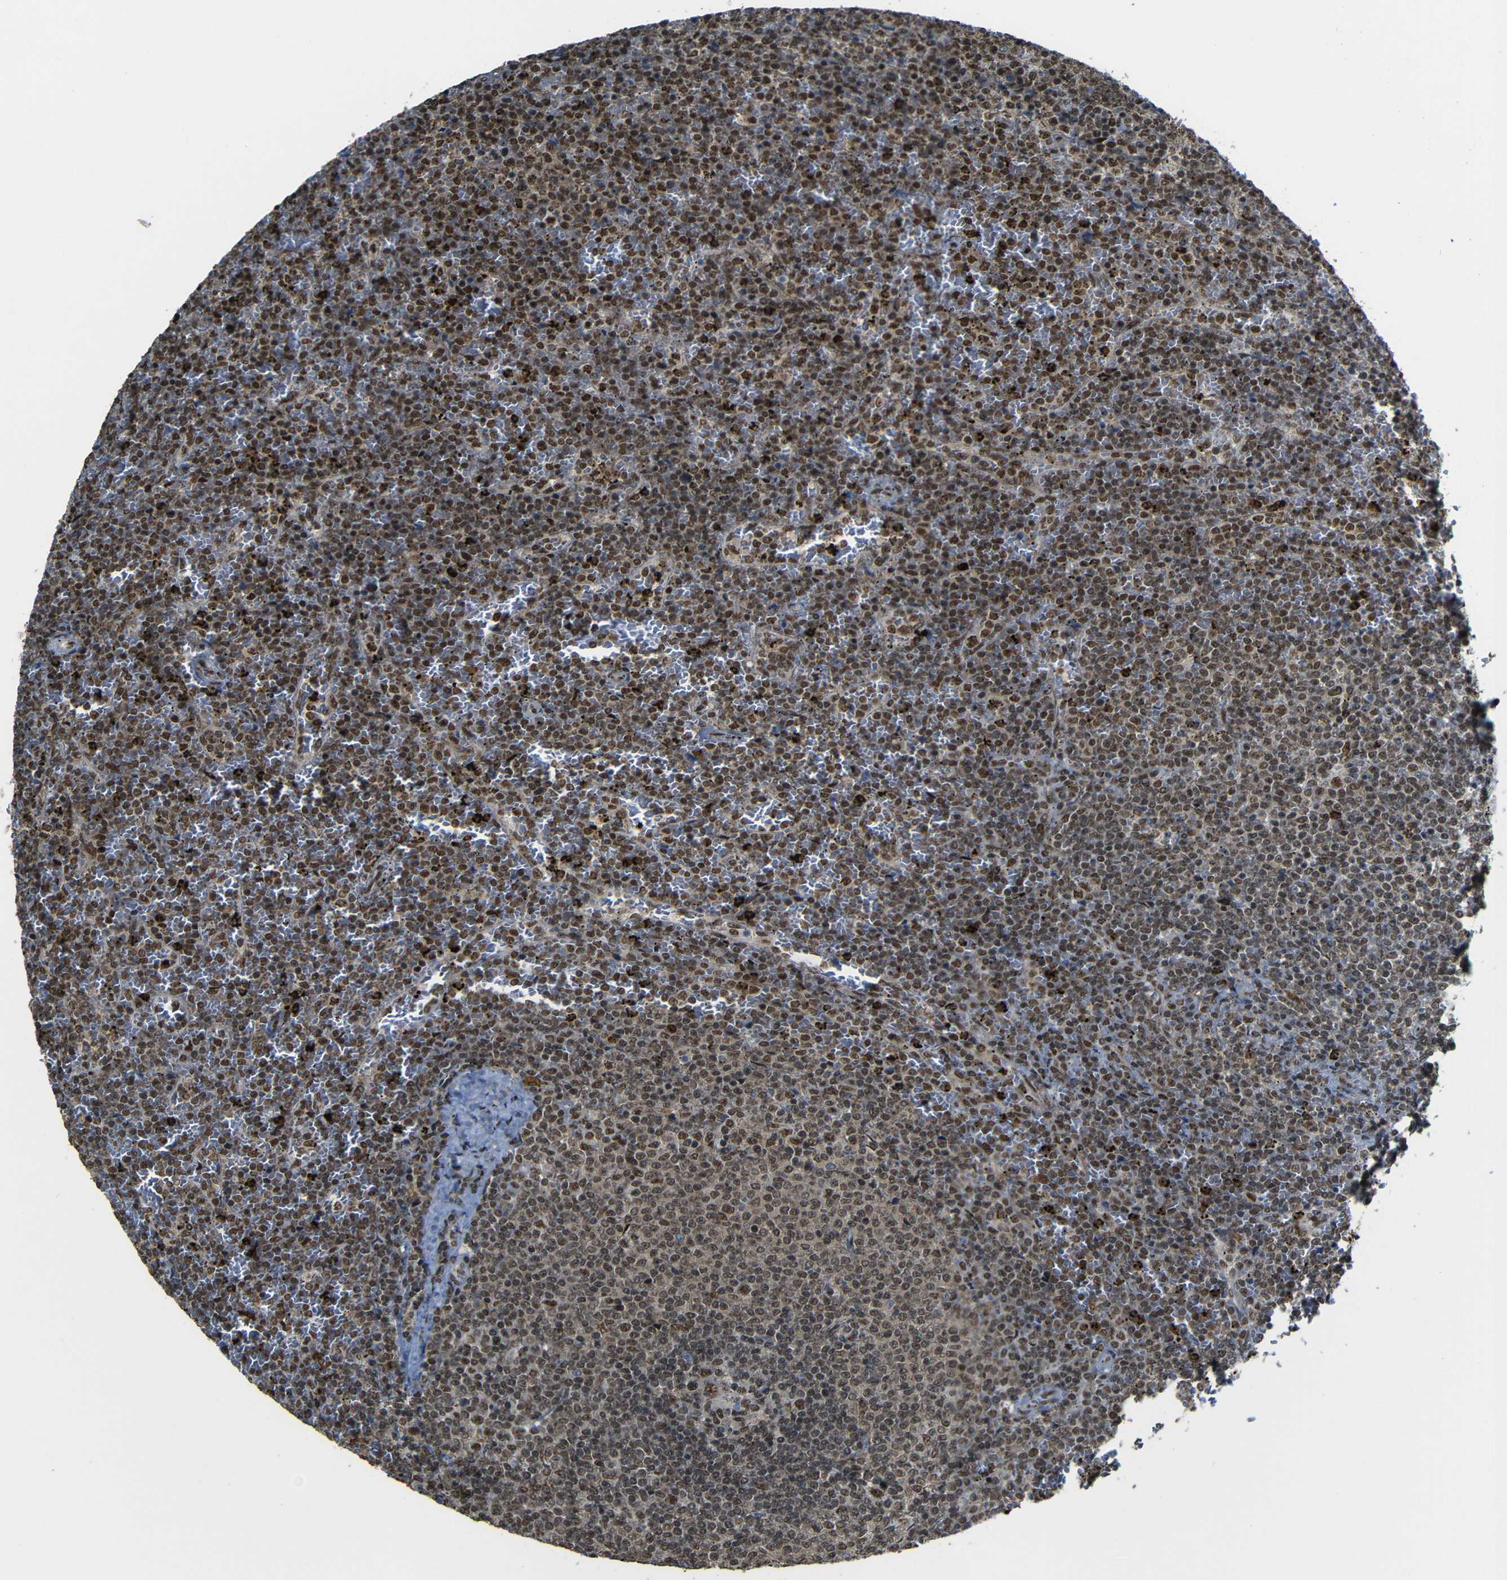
{"staining": {"intensity": "moderate", "quantity": ">75%", "location": "nuclear"}, "tissue": "lymphoma", "cell_type": "Tumor cells", "image_type": "cancer", "snomed": [{"axis": "morphology", "description": "Malignant lymphoma, non-Hodgkin's type, Low grade"}, {"axis": "topography", "description": "Spleen"}], "caption": "Tumor cells show medium levels of moderate nuclear expression in approximately >75% of cells in lymphoma.", "gene": "TCF7L2", "patient": {"sex": "female", "age": 77}}